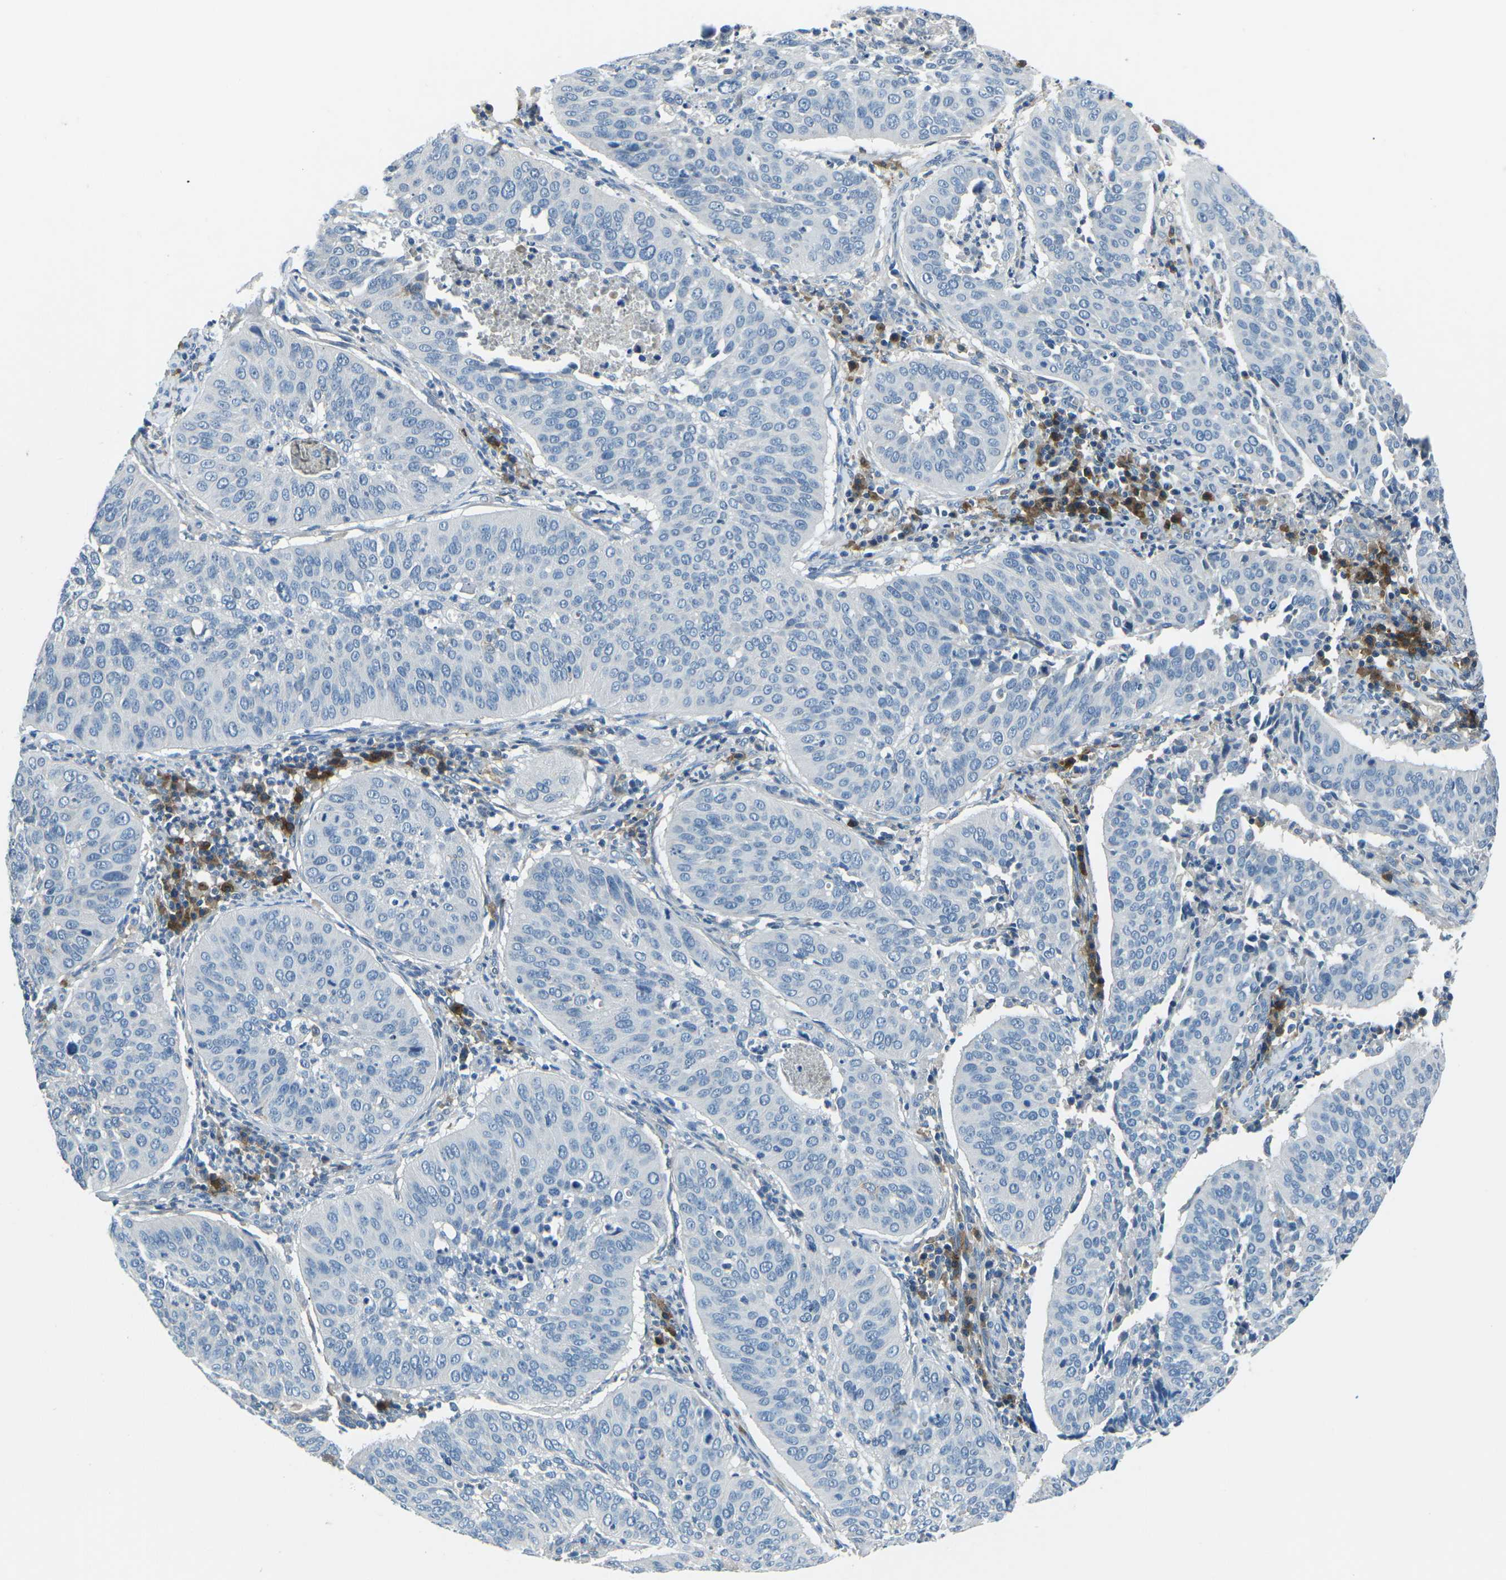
{"staining": {"intensity": "negative", "quantity": "none", "location": "none"}, "tissue": "cervical cancer", "cell_type": "Tumor cells", "image_type": "cancer", "snomed": [{"axis": "morphology", "description": "Normal tissue, NOS"}, {"axis": "morphology", "description": "Squamous cell carcinoma, NOS"}, {"axis": "topography", "description": "Cervix"}], "caption": "Protein analysis of cervical cancer (squamous cell carcinoma) shows no significant expression in tumor cells.", "gene": "CD1D", "patient": {"sex": "female", "age": 39}}